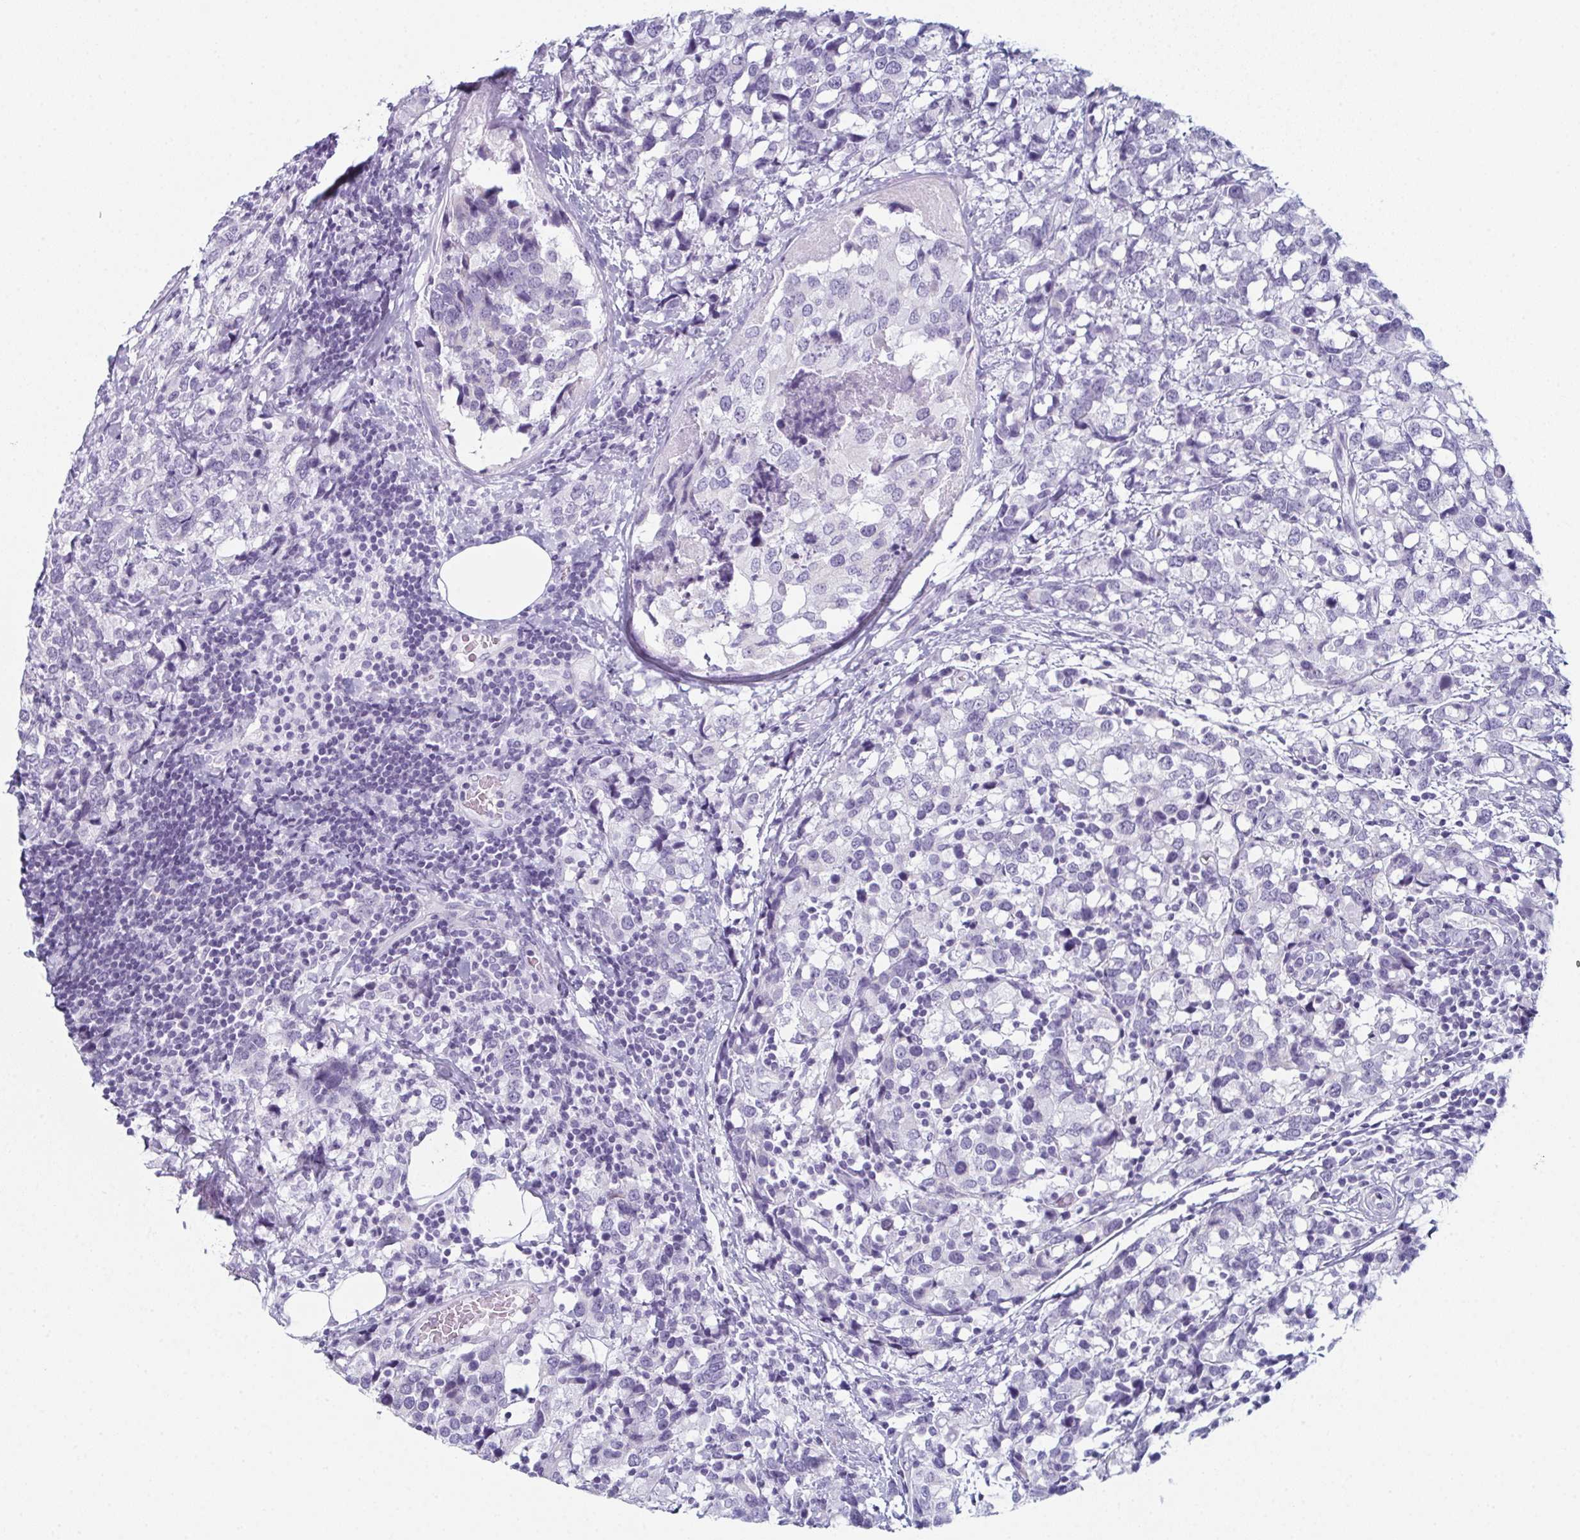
{"staining": {"intensity": "negative", "quantity": "none", "location": "none"}, "tissue": "breast cancer", "cell_type": "Tumor cells", "image_type": "cancer", "snomed": [{"axis": "morphology", "description": "Lobular carcinoma"}, {"axis": "topography", "description": "Breast"}], "caption": "Image shows no significant protein expression in tumor cells of lobular carcinoma (breast).", "gene": "ENKUR", "patient": {"sex": "female", "age": 59}}